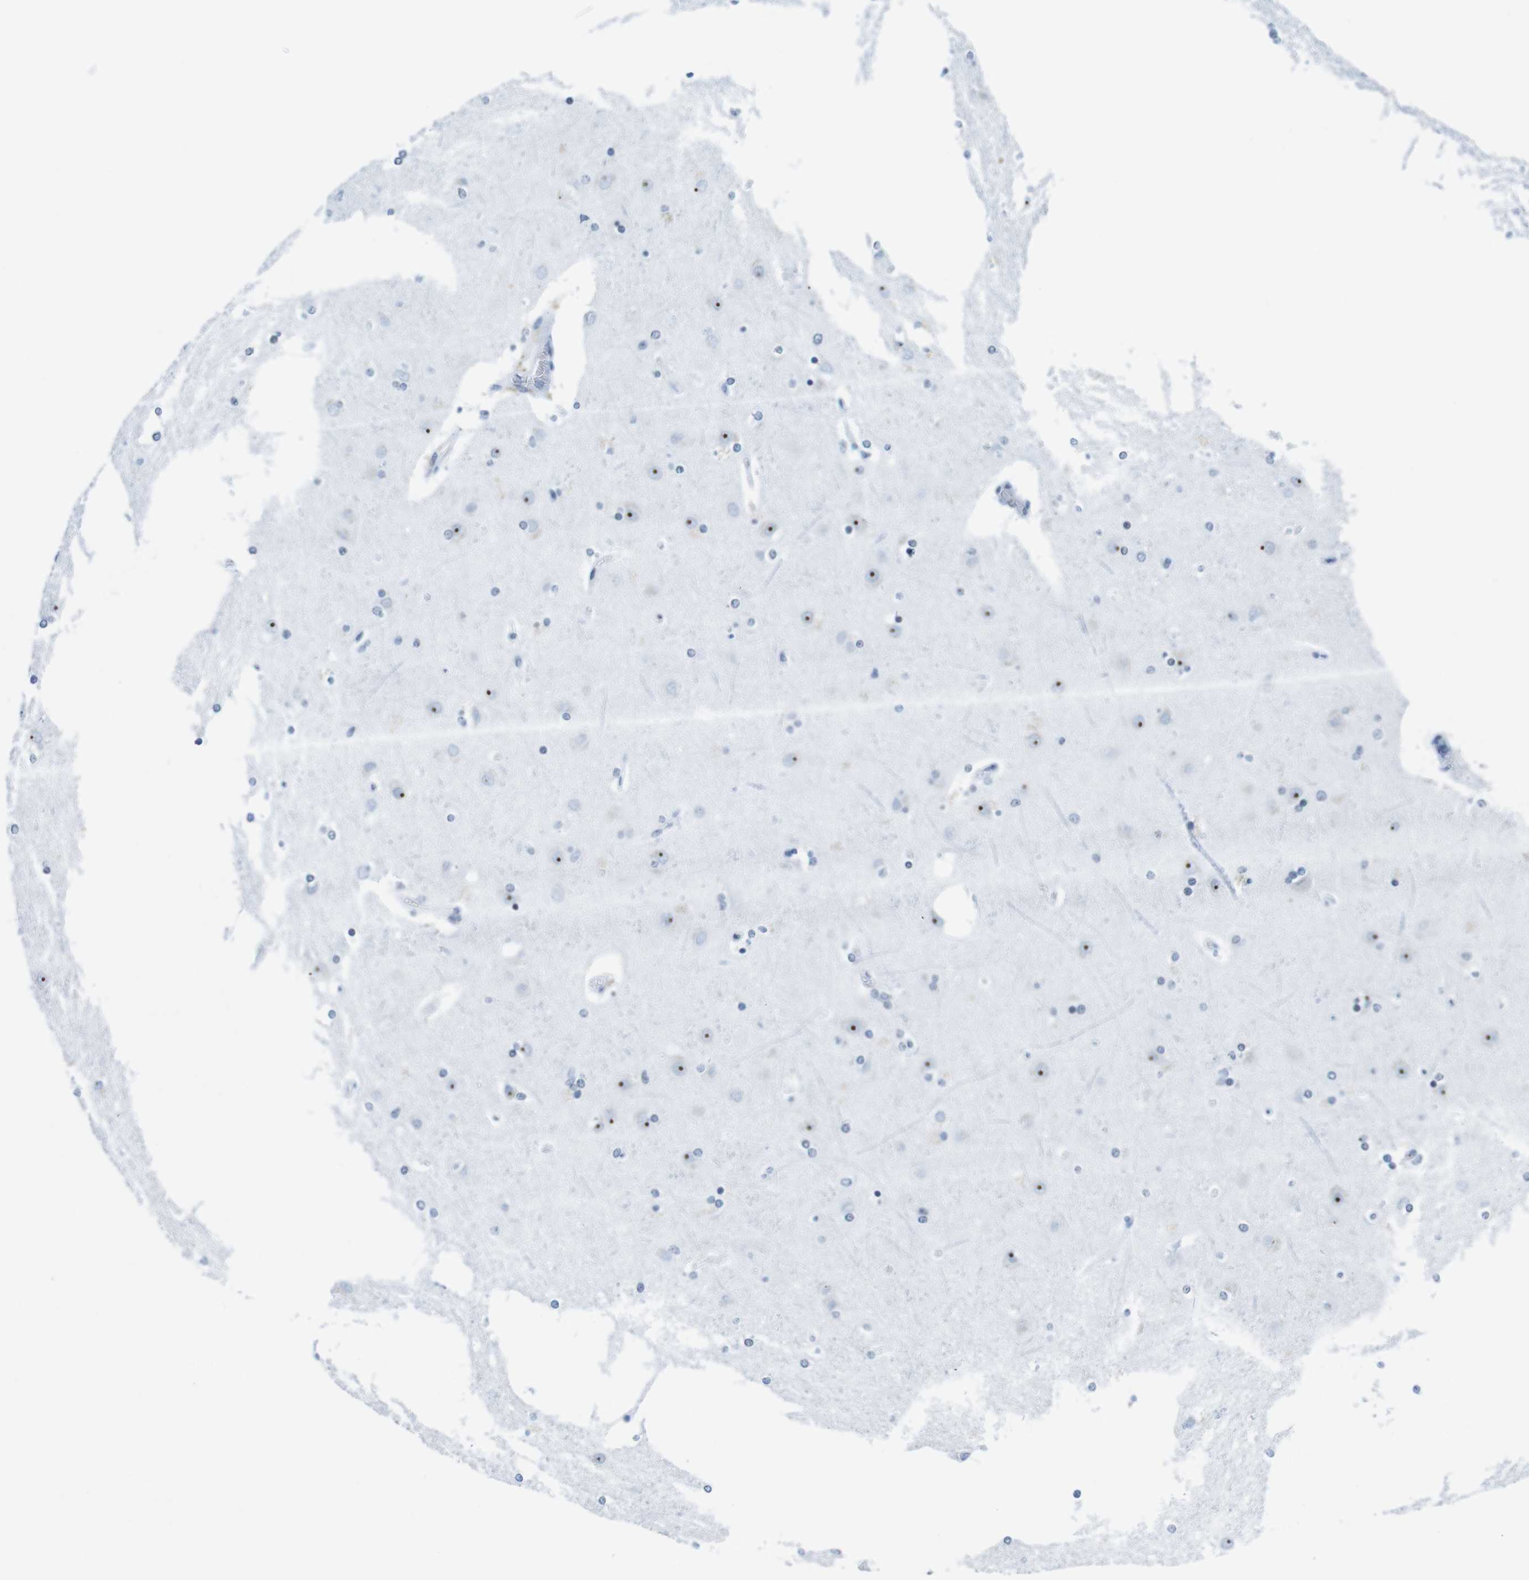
{"staining": {"intensity": "negative", "quantity": "none", "location": "none"}, "tissue": "cerebral cortex", "cell_type": "Endothelial cells", "image_type": "normal", "snomed": [{"axis": "morphology", "description": "Normal tissue, NOS"}, {"axis": "topography", "description": "Cerebral cortex"}], "caption": "High magnification brightfield microscopy of benign cerebral cortex stained with DAB (3,3'-diaminobenzidine) (brown) and counterstained with hematoxylin (blue): endothelial cells show no significant staining. (Stains: DAB (3,3'-diaminobenzidine) immunohistochemistry (IHC) with hematoxylin counter stain, Microscopy: brightfield microscopy at high magnification).", "gene": "NIFK", "patient": {"sex": "female", "age": 54}}